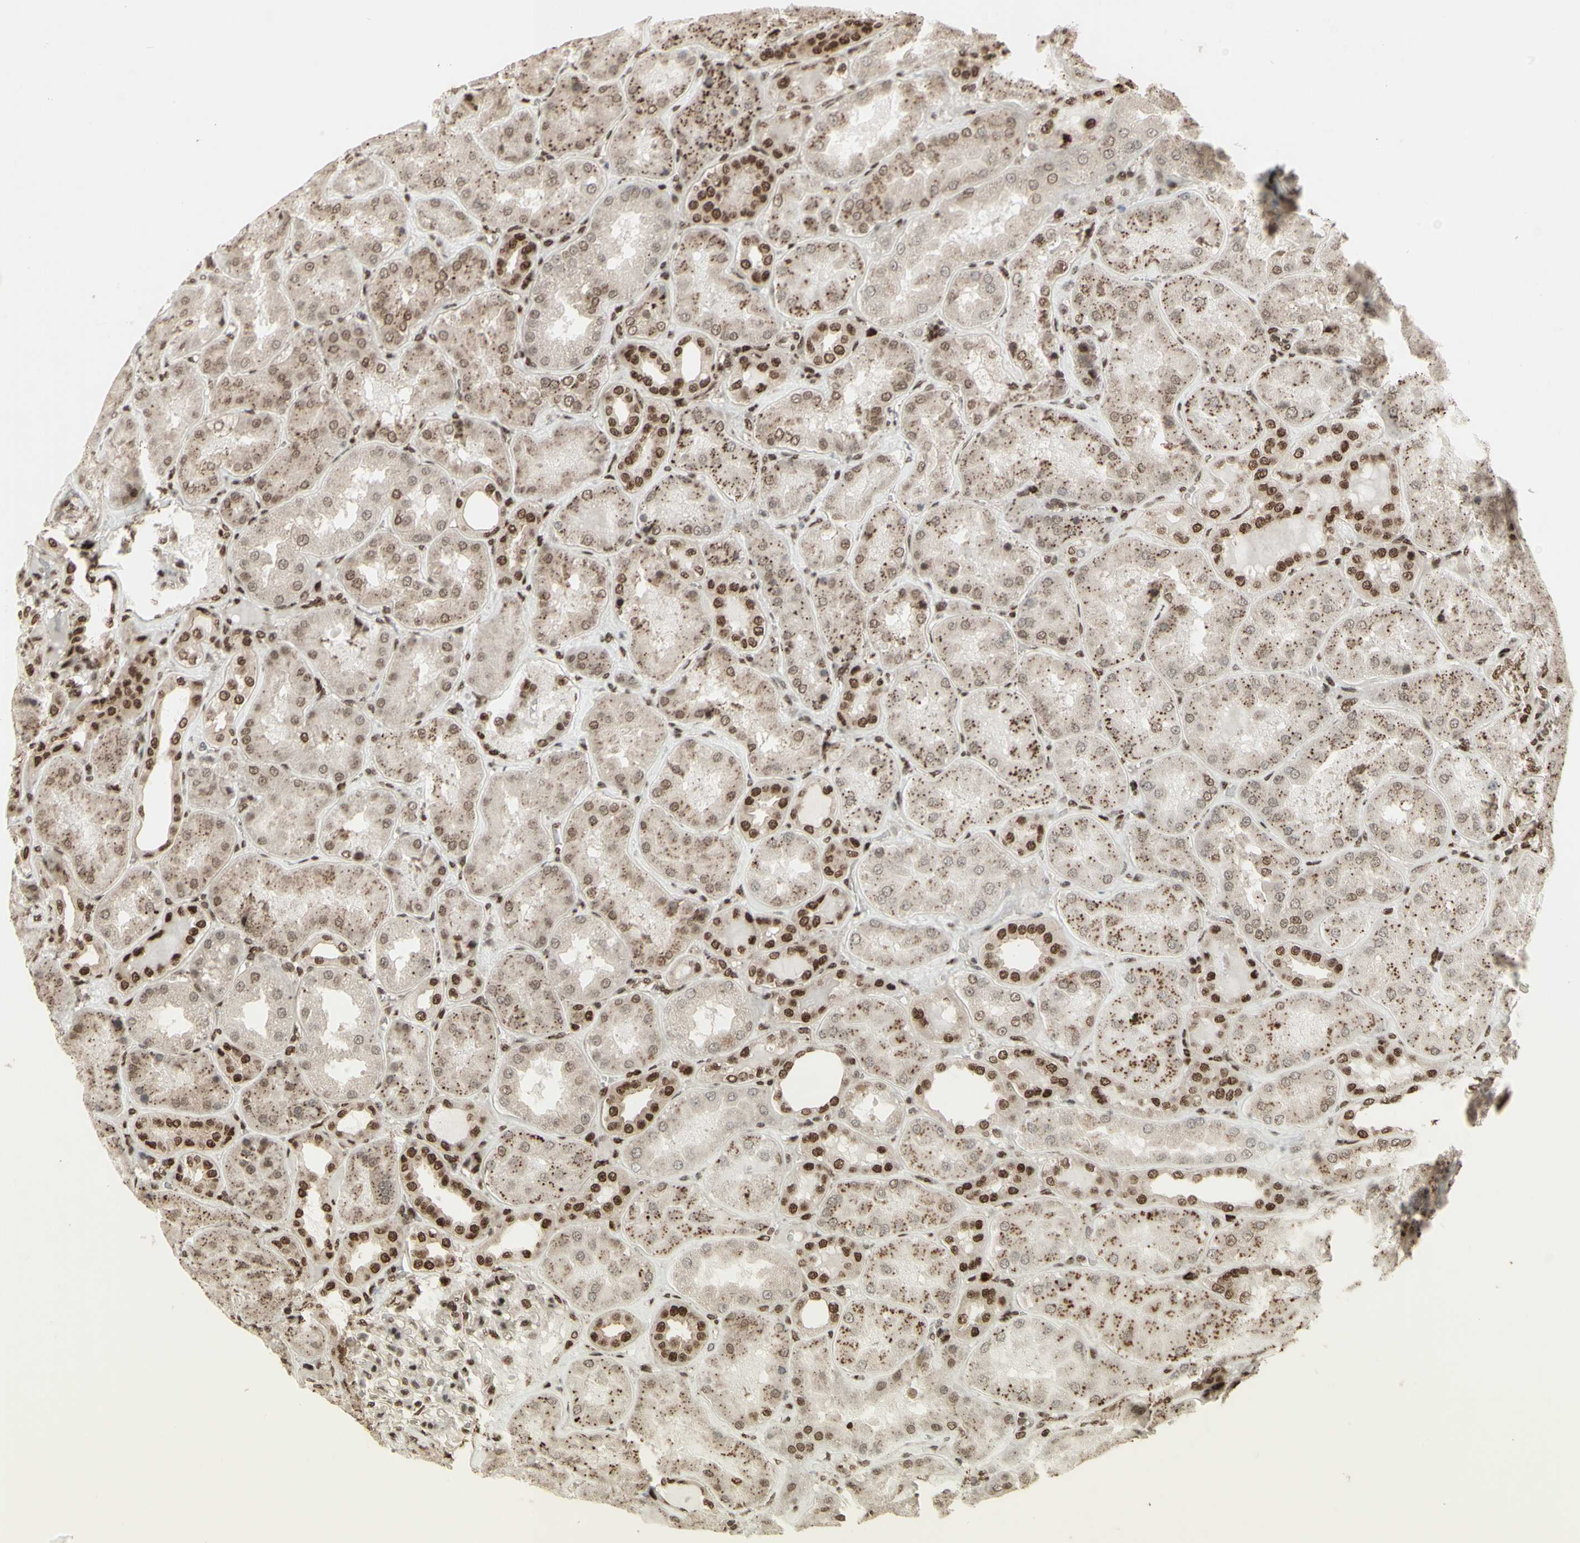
{"staining": {"intensity": "moderate", "quantity": ">75%", "location": "cytoplasmic/membranous,nuclear"}, "tissue": "kidney", "cell_type": "Cells in glomeruli", "image_type": "normal", "snomed": [{"axis": "morphology", "description": "Normal tissue, NOS"}, {"axis": "topography", "description": "Kidney"}], "caption": "IHC micrograph of normal kidney: human kidney stained using immunohistochemistry demonstrates medium levels of moderate protein expression localized specifically in the cytoplasmic/membranous,nuclear of cells in glomeruli, appearing as a cytoplasmic/membranous,nuclear brown color.", "gene": "CBX1", "patient": {"sex": "female", "age": 56}}